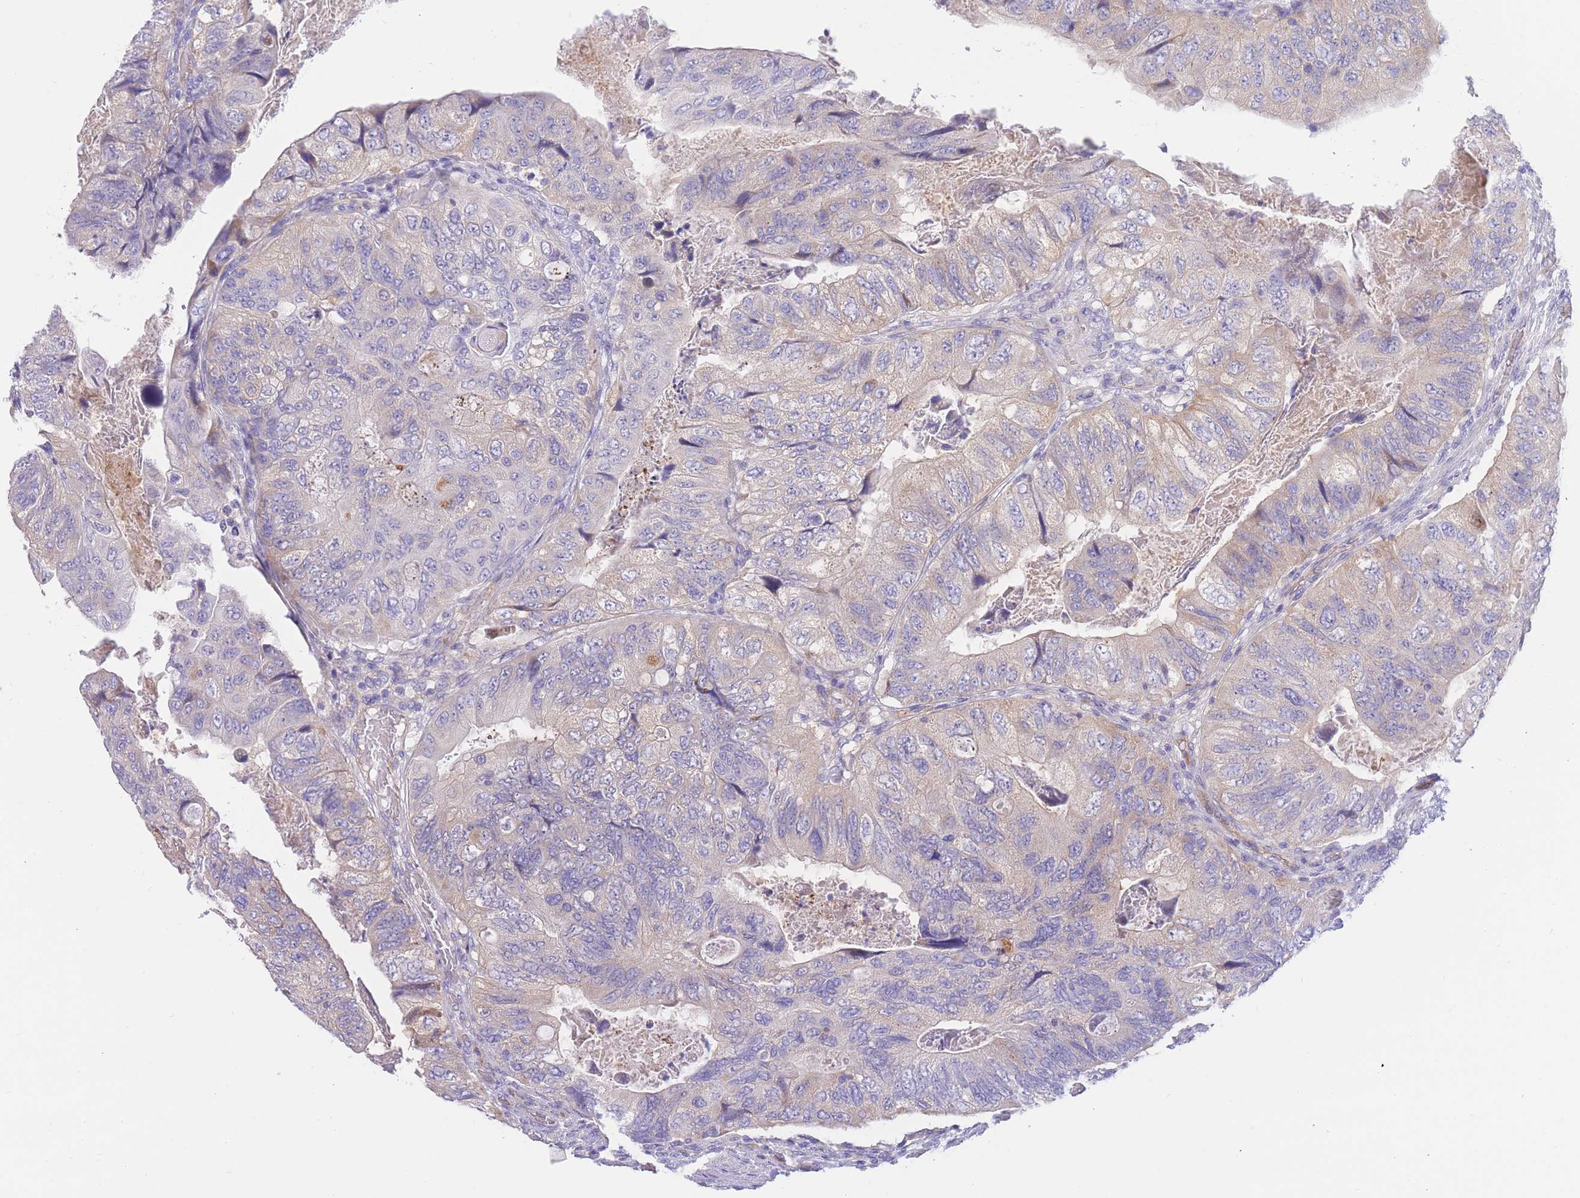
{"staining": {"intensity": "negative", "quantity": "none", "location": "none"}, "tissue": "colorectal cancer", "cell_type": "Tumor cells", "image_type": "cancer", "snomed": [{"axis": "morphology", "description": "Adenocarcinoma, NOS"}, {"axis": "topography", "description": "Rectum"}], "caption": "Immunohistochemistry of human colorectal cancer shows no expression in tumor cells.", "gene": "SULT1A1", "patient": {"sex": "male", "age": 63}}